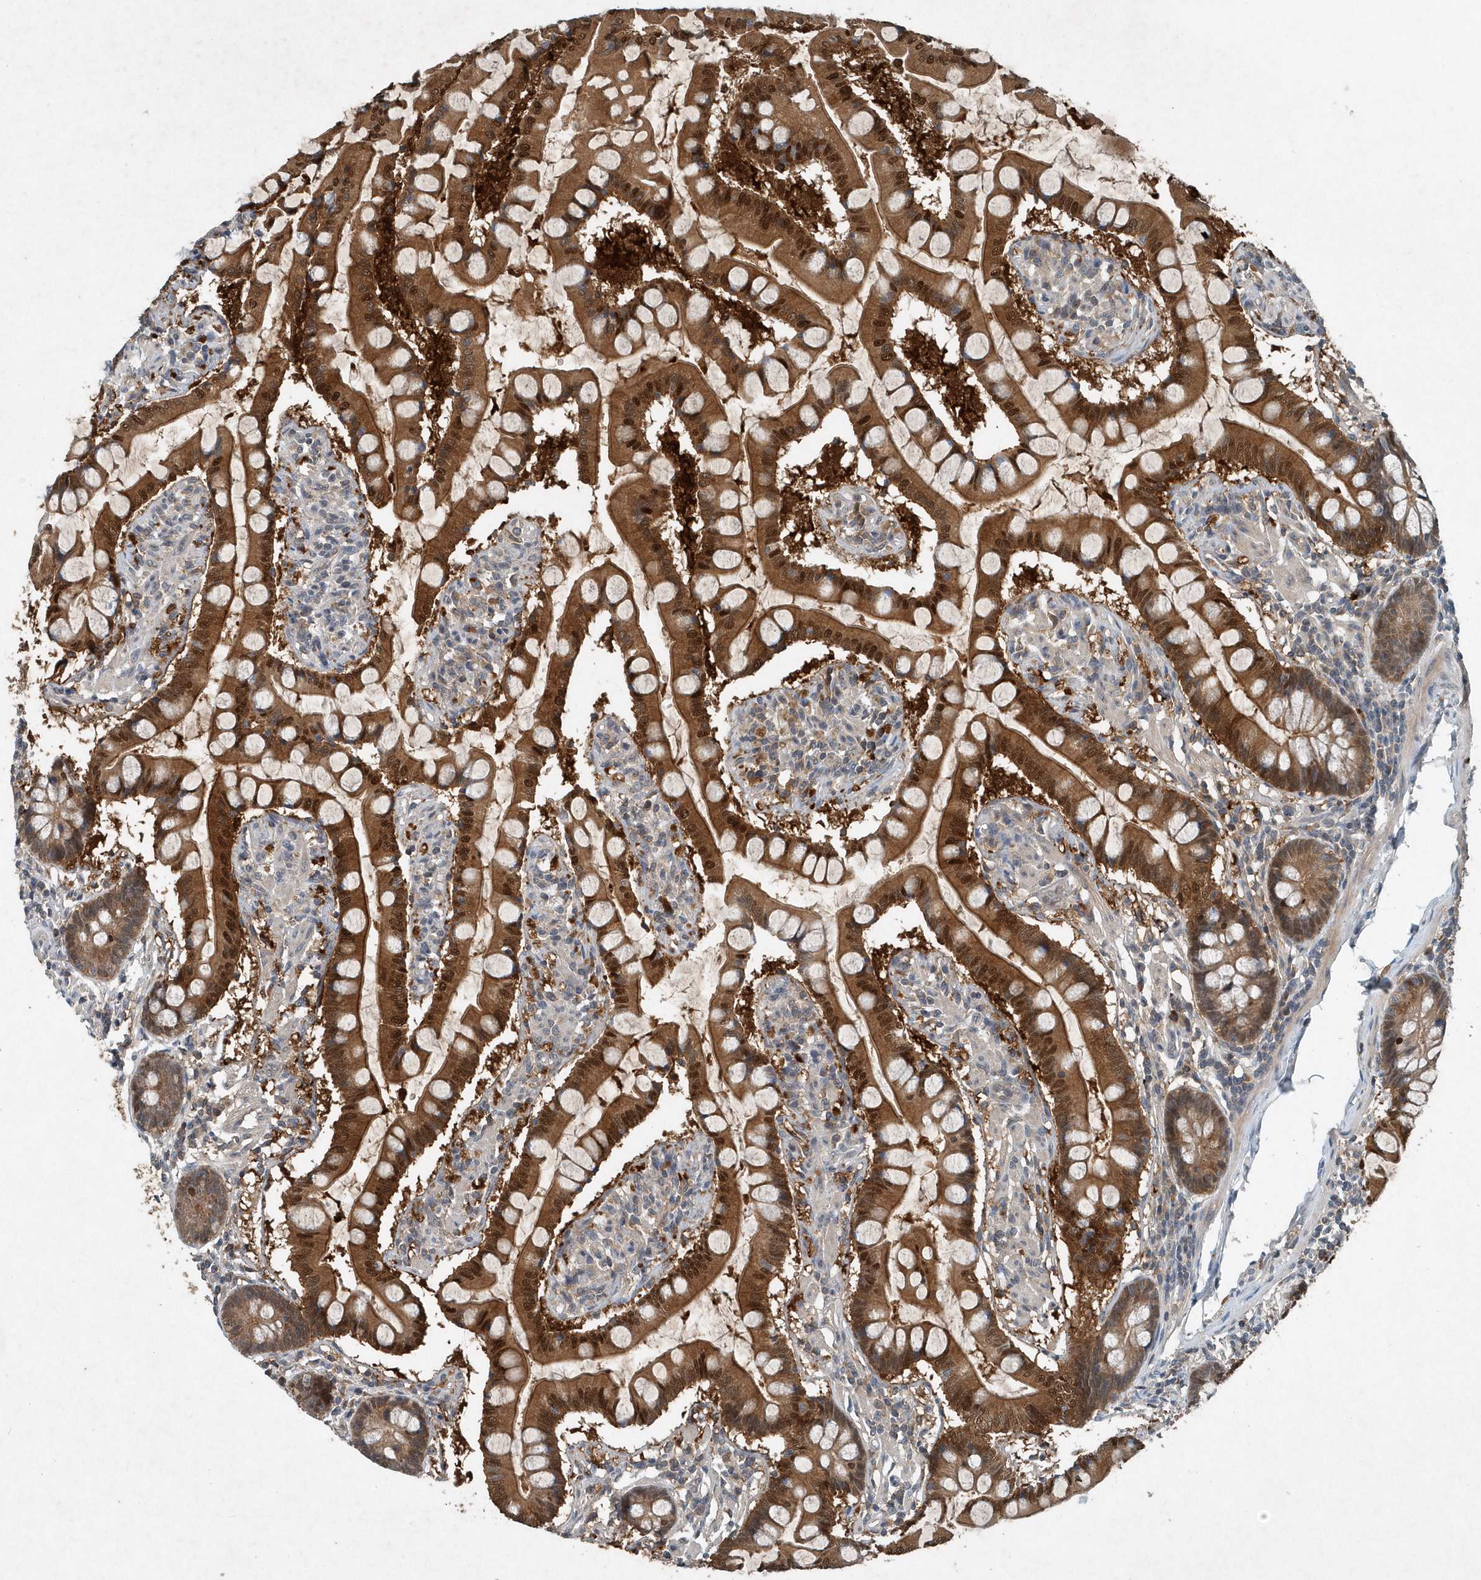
{"staining": {"intensity": "strong", "quantity": ">75%", "location": "cytoplasmic/membranous,nuclear"}, "tissue": "small intestine", "cell_type": "Glandular cells", "image_type": "normal", "snomed": [{"axis": "morphology", "description": "Normal tissue, NOS"}, {"axis": "topography", "description": "Small intestine"}], "caption": "Glandular cells exhibit strong cytoplasmic/membranous,nuclear staining in about >75% of cells in unremarkable small intestine. (IHC, brightfield microscopy, high magnification).", "gene": "SCFD2", "patient": {"sex": "male", "age": 41}}